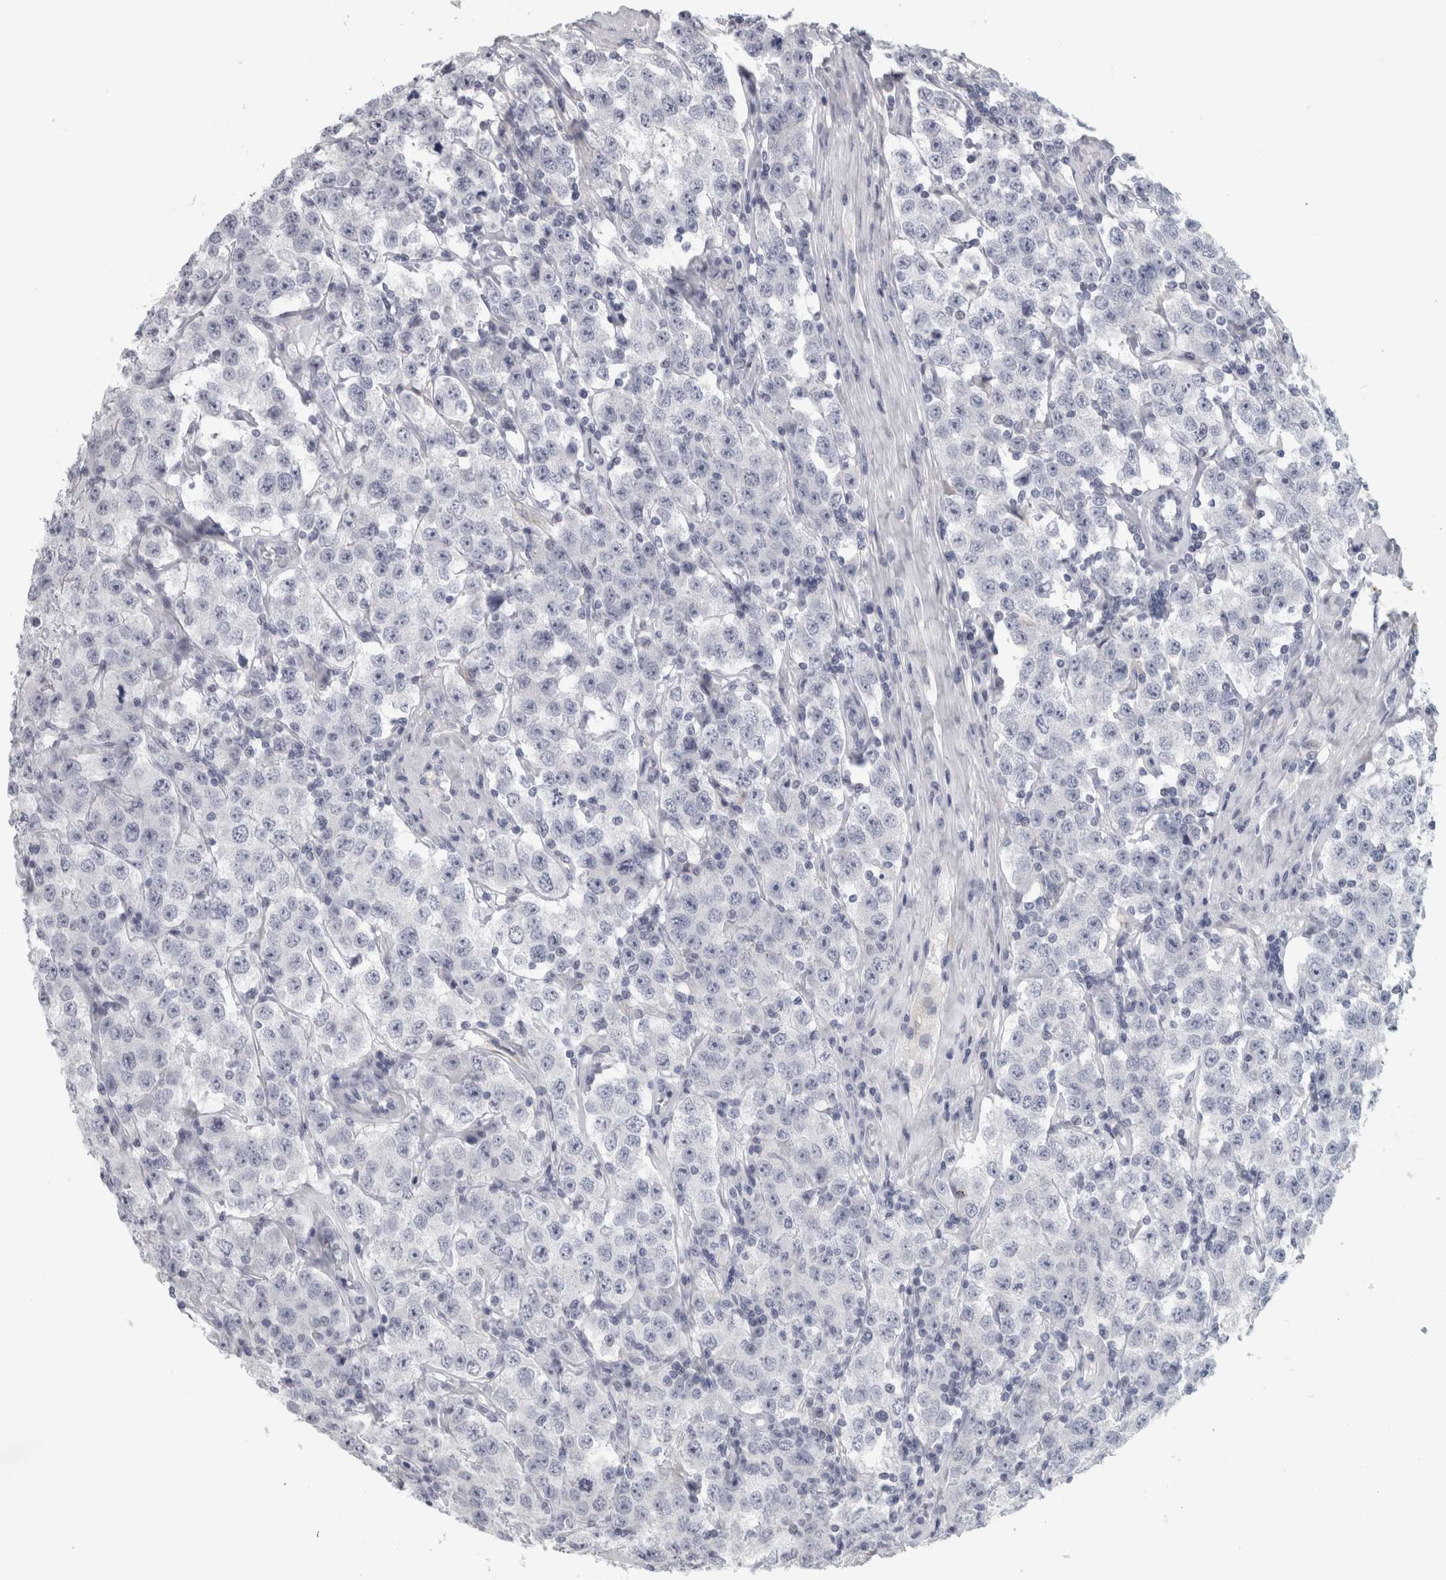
{"staining": {"intensity": "negative", "quantity": "none", "location": "none"}, "tissue": "testis cancer", "cell_type": "Tumor cells", "image_type": "cancer", "snomed": [{"axis": "morphology", "description": "Seminoma, NOS"}, {"axis": "topography", "description": "Testis"}], "caption": "High magnification brightfield microscopy of testis cancer stained with DAB (3,3'-diaminobenzidine) (brown) and counterstained with hematoxylin (blue): tumor cells show no significant expression.", "gene": "CPE", "patient": {"sex": "male", "age": 52}}